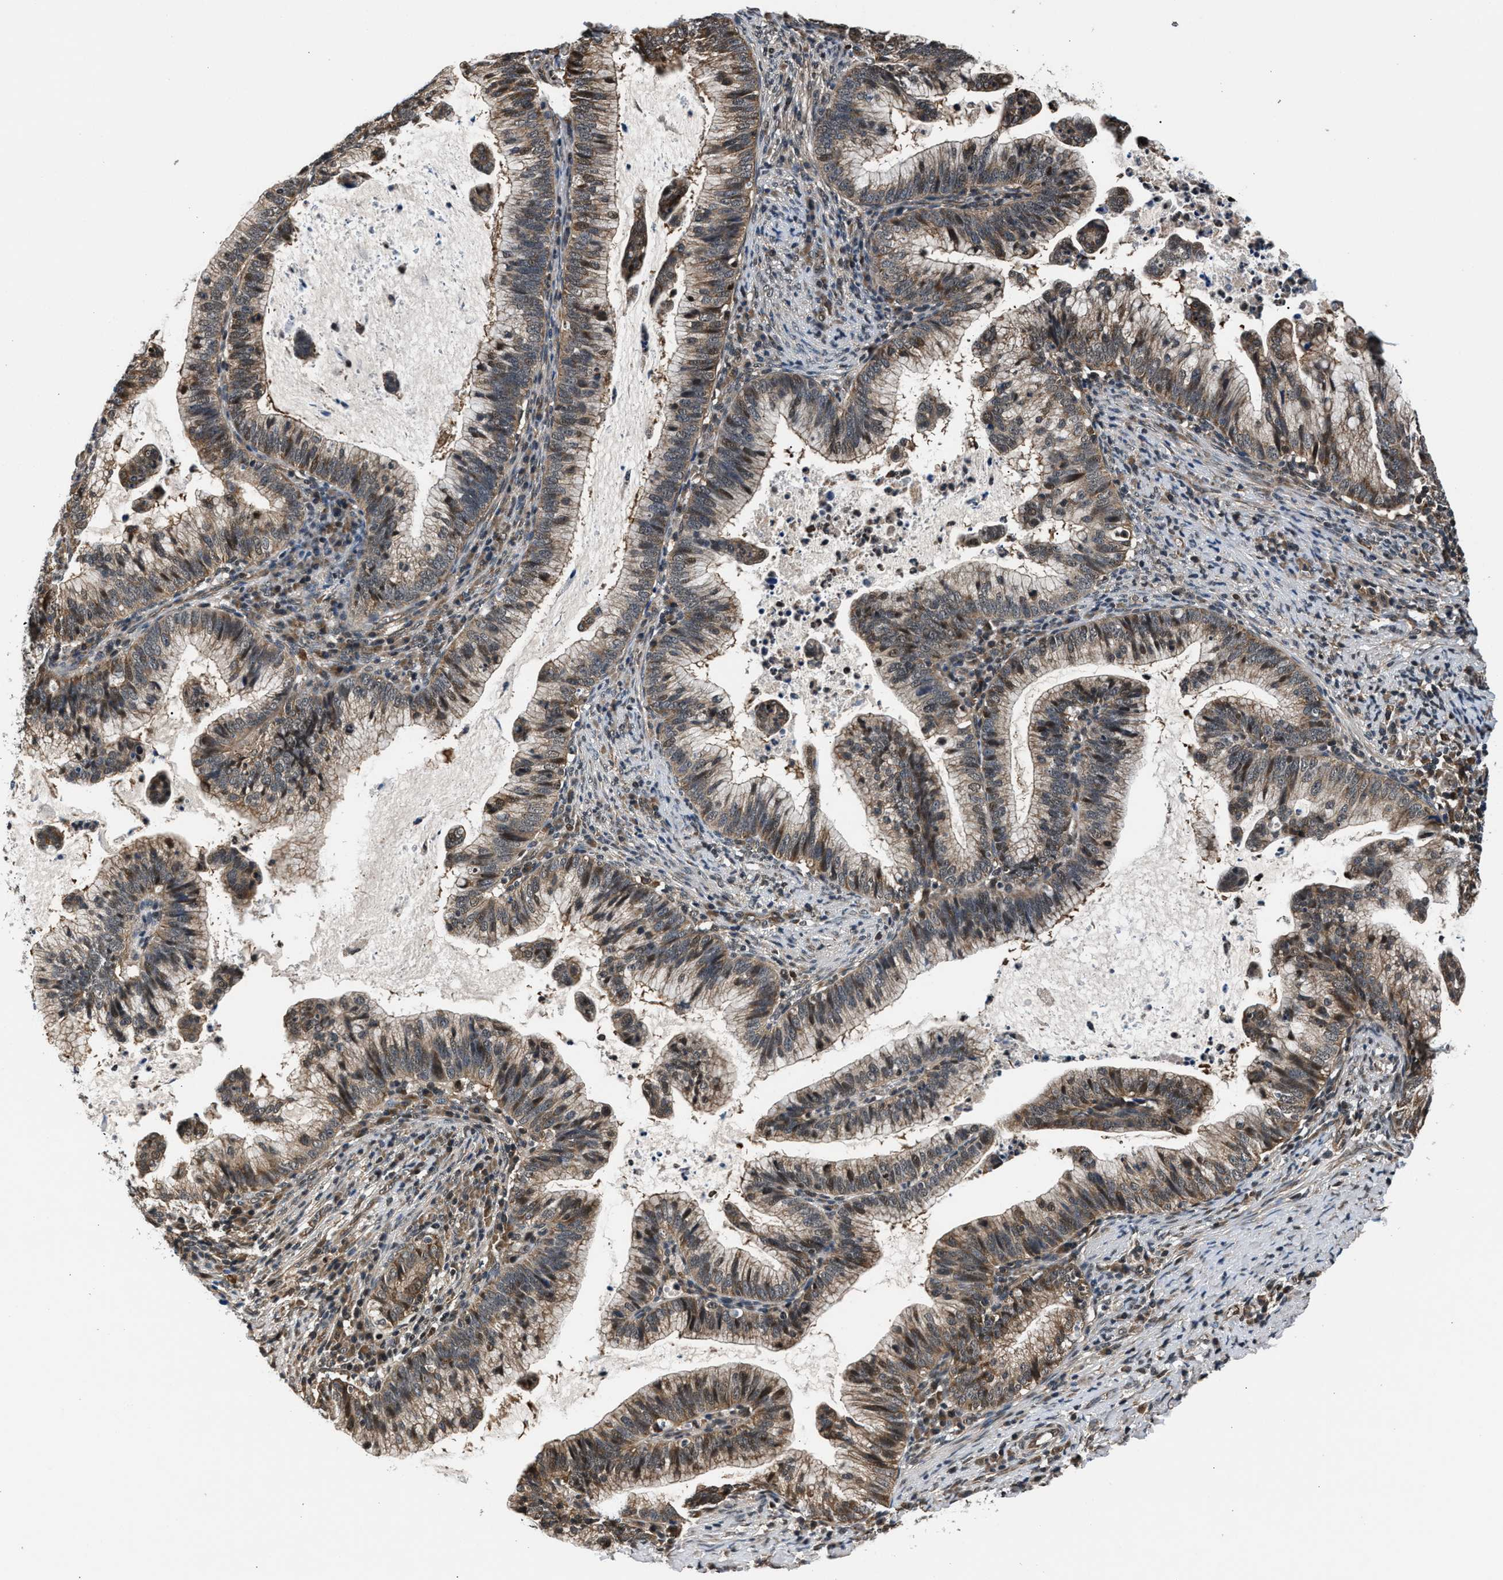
{"staining": {"intensity": "weak", "quantity": ">75%", "location": "cytoplasmic/membranous,nuclear"}, "tissue": "cervical cancer", "cell_type": "Tumor cells", "image_type": "cancer", "snomed": [{"axis": "morphology", "description": "Adenocarcinoma, NOS"}, {"axis": "topography", "description": "Cervix"}], "caption": "Cervical cancer (adenocarcinoma) was stained to show a protein in brown. There is low levels of weak cytoplasmic/membranous and nuclear staining in about >75% of tumor cells. (IHC, brightfield microscopy, high magnification).", "gene": "RBM33", "patient": {"sex": "female", "age": 36}}